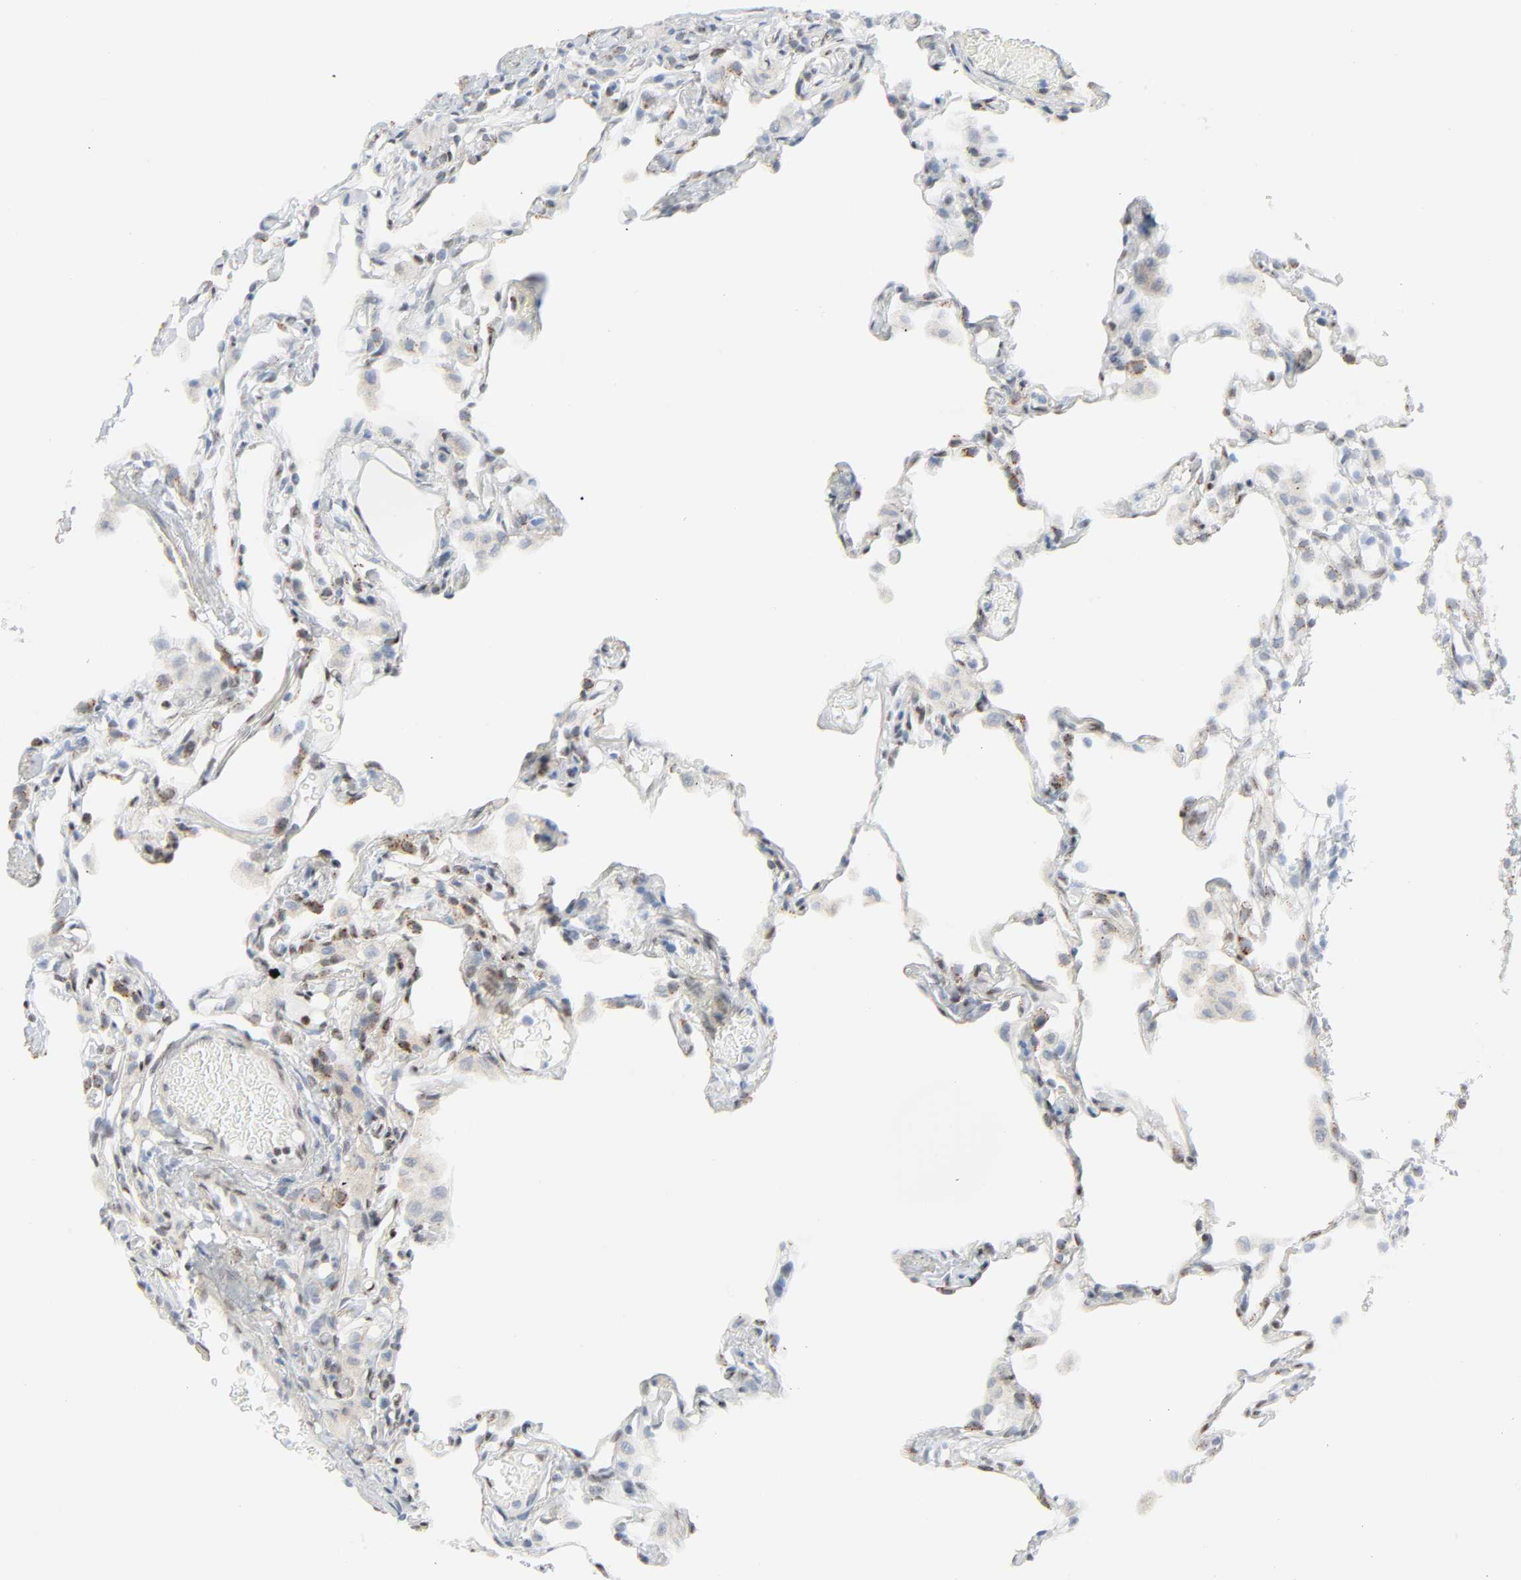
{"staining": {"intensity": "moderate", "quantity": "25%-75%", "location": "cytoplasmic/membranous,nuclear"}, "tissue": "lung", "cell_type": "Alveolar cells", "image_type": "normal", "snomed": [{"axis": "morphology", "description": "Normal tissue, NOS"}, {"axis": "topography", "description": "Lung"}], "caption": "IHC micrograph of normal lung stained for a protein (brown), which exhibits medium levels of moderate cytoplasmic/membranous,nuclear staining in about 25%-75% of alveolar cells.", "gene": "ZBTB16", "patient": {"sex": "female", "age": 49}}